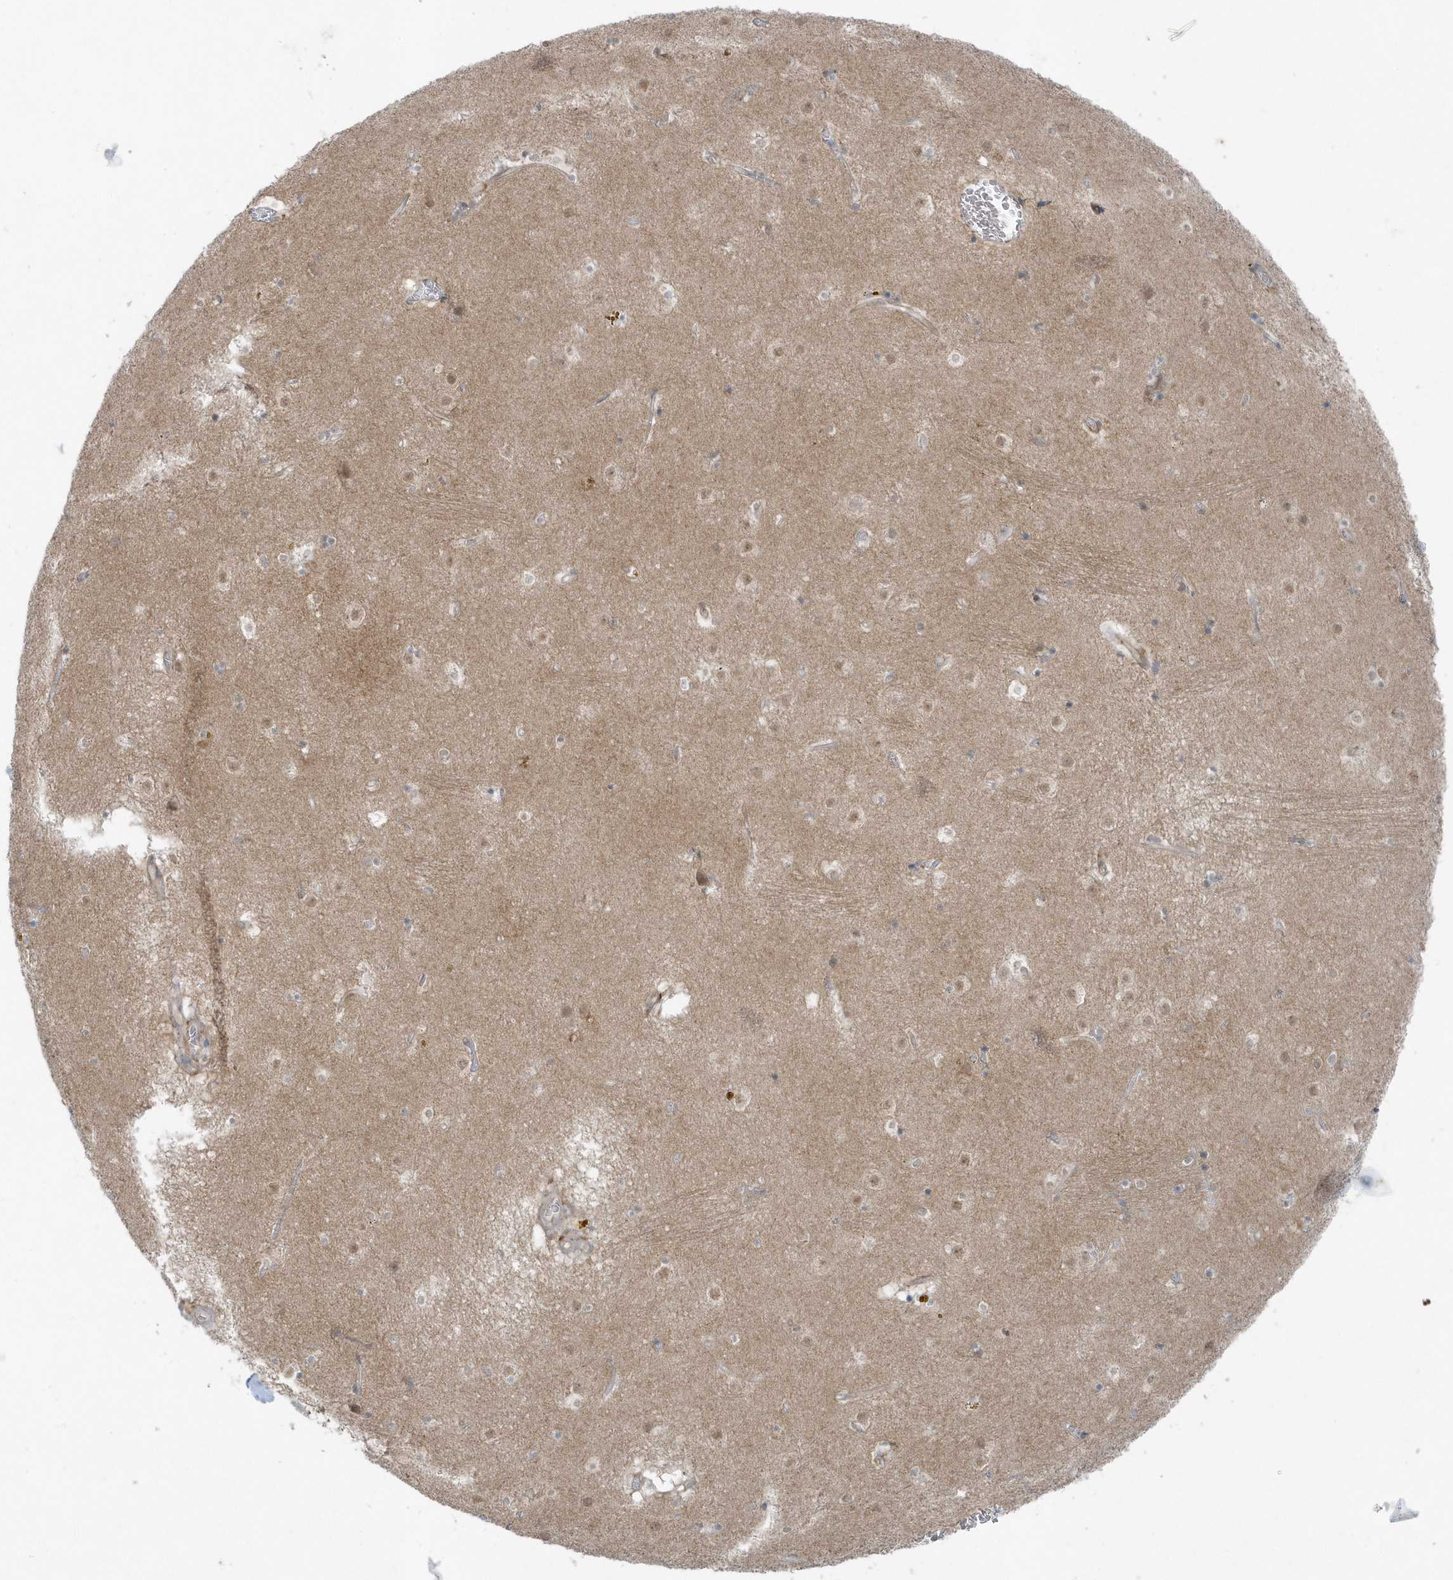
{"staining": {"intensity": "negative", "quantity": "none", "location": "none"}, "tissue": "caudate", "cell_type": "Glial cells", "image_type": "normal", "snomed": [{"axis": "morphology", "description": "Normal tissue, NOS"}, {"axis": "topography", "description": "Lateral ventricle wall"}], "caption": "Protein analysis of benign caudate reveals no significant staining in glial cells.", "gene": "PARD3B", "patient": {"sex": "male", "age": 70}}